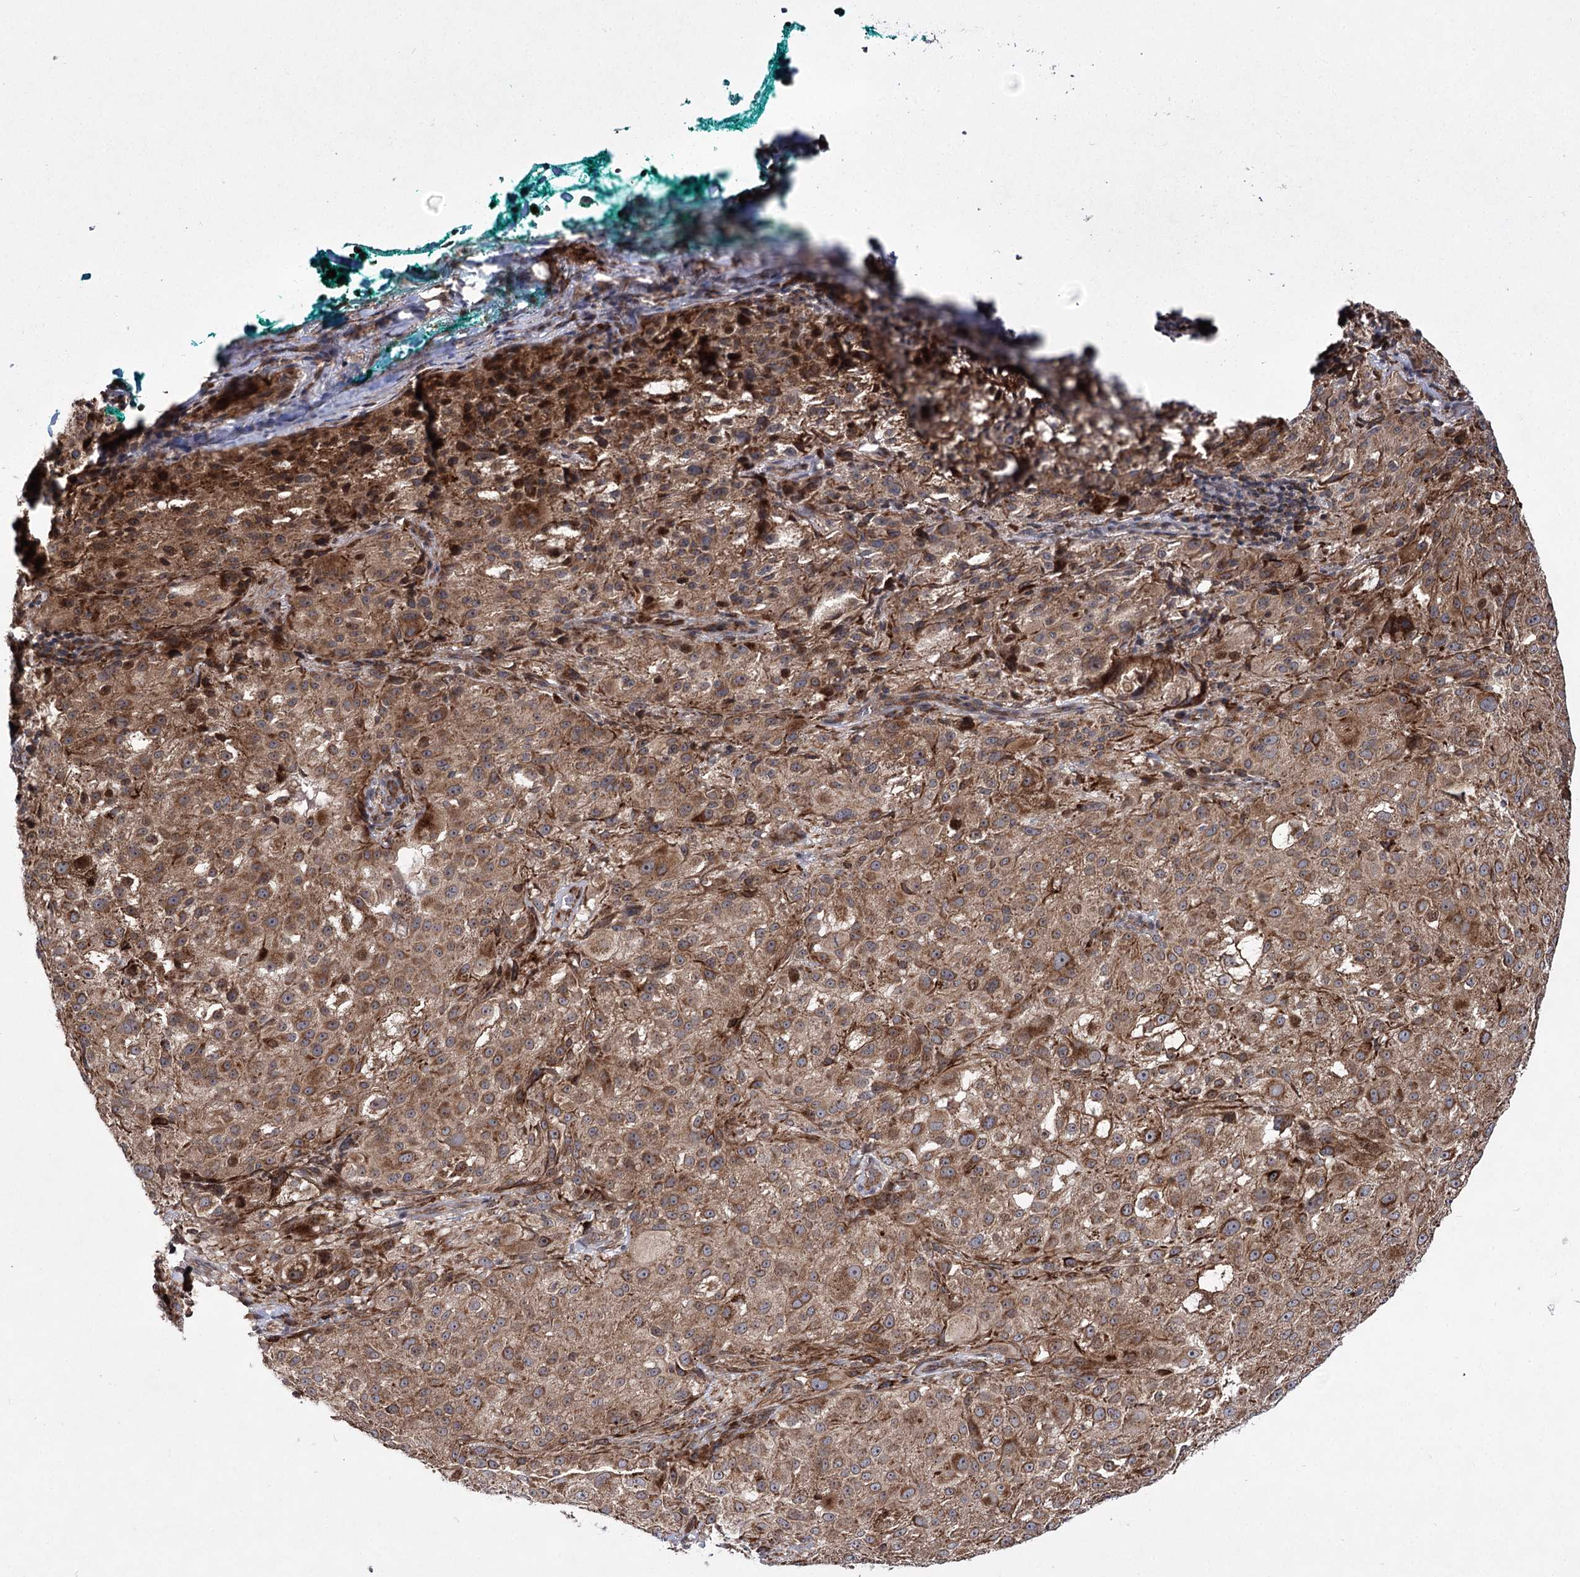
{"staining": {"intensity": "moderate", "quantity": ">75%", "location": "cytoplasmic/membranous"}, "tissue": "melanoma", "cell_type": "Tumor cells", "image_type": "cancer", "snomed": [{"axis": "morphology", "description": "Necrosis, NOS"}, {"axis": "morphology", "description": "Malignant melanoma, NOS"}, {"axis": "topography", "description": "Skin"}], "caption": "A micrograph showing moderate cytoplasmic/membranous positivity in about >75% of tumor cells in malignant melanoma, as visualized by brown immunohistochemical staining.", "gene": "HECTD2", "patient": {"sex": "female", "age": 87}}